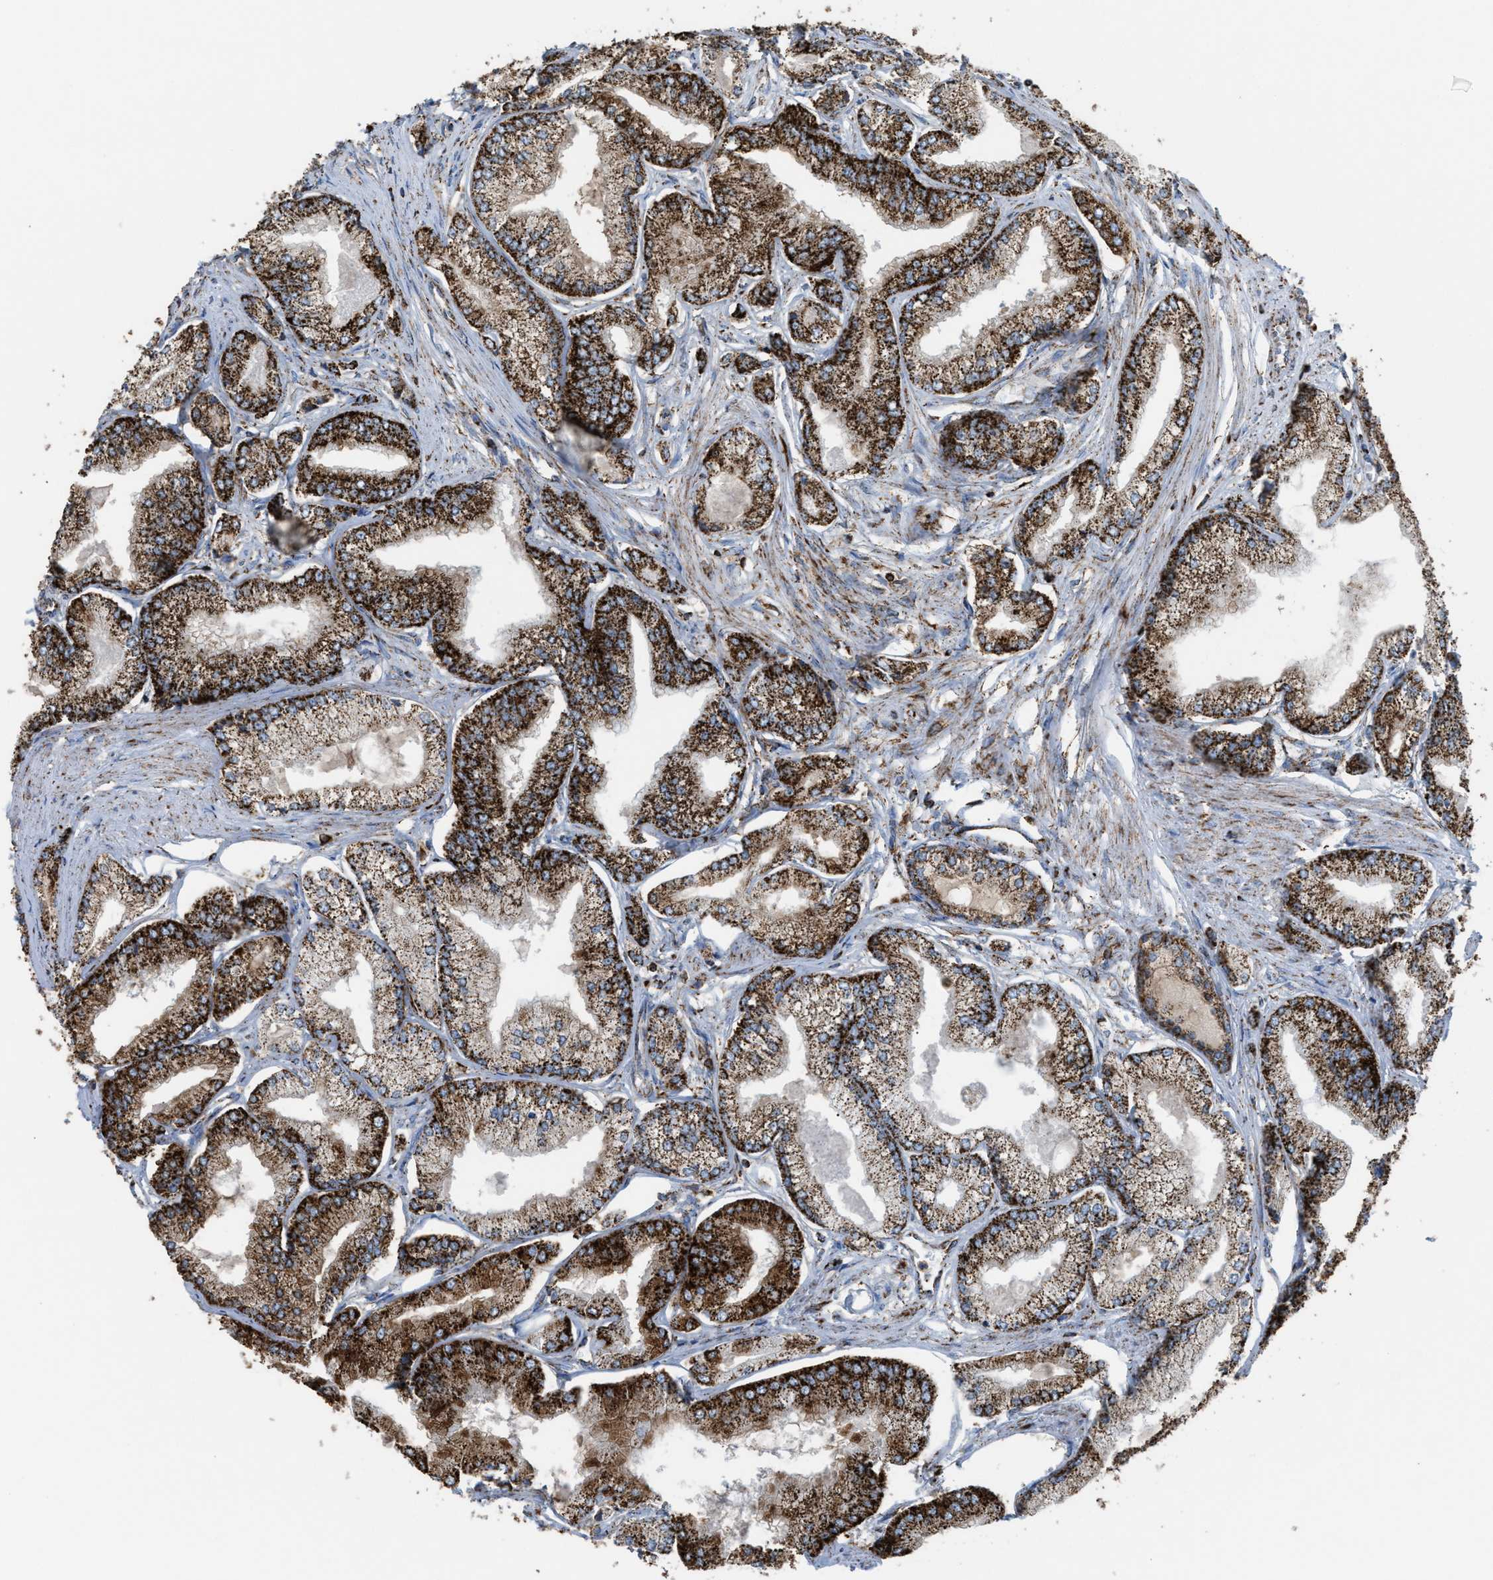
{"staining": {"intensity": "strong", "quantity": ">75%", "location": "cytoplasmic/membranous"}, "tissue": "prostate cancer", "cell_type": "Tumor cells", "image_type": "cancer", "snomed": [{"axis": "morphology", "description": "Adenocarcinoma, Low grade"}, {"axis": "topography", "description": "Prostate"}], "caption": "Strong cytoplasmic/membranous protein positivity is present in about >75% of tumor cells in prostate cancer (low-grade adenocarcinoma). (DAB (3,3'-diaminobenzidine) = brown stain, brightfield microscopy at high magnification).", "gene": "ECHS1", "patient": {"sex": "male", "age": 52}}